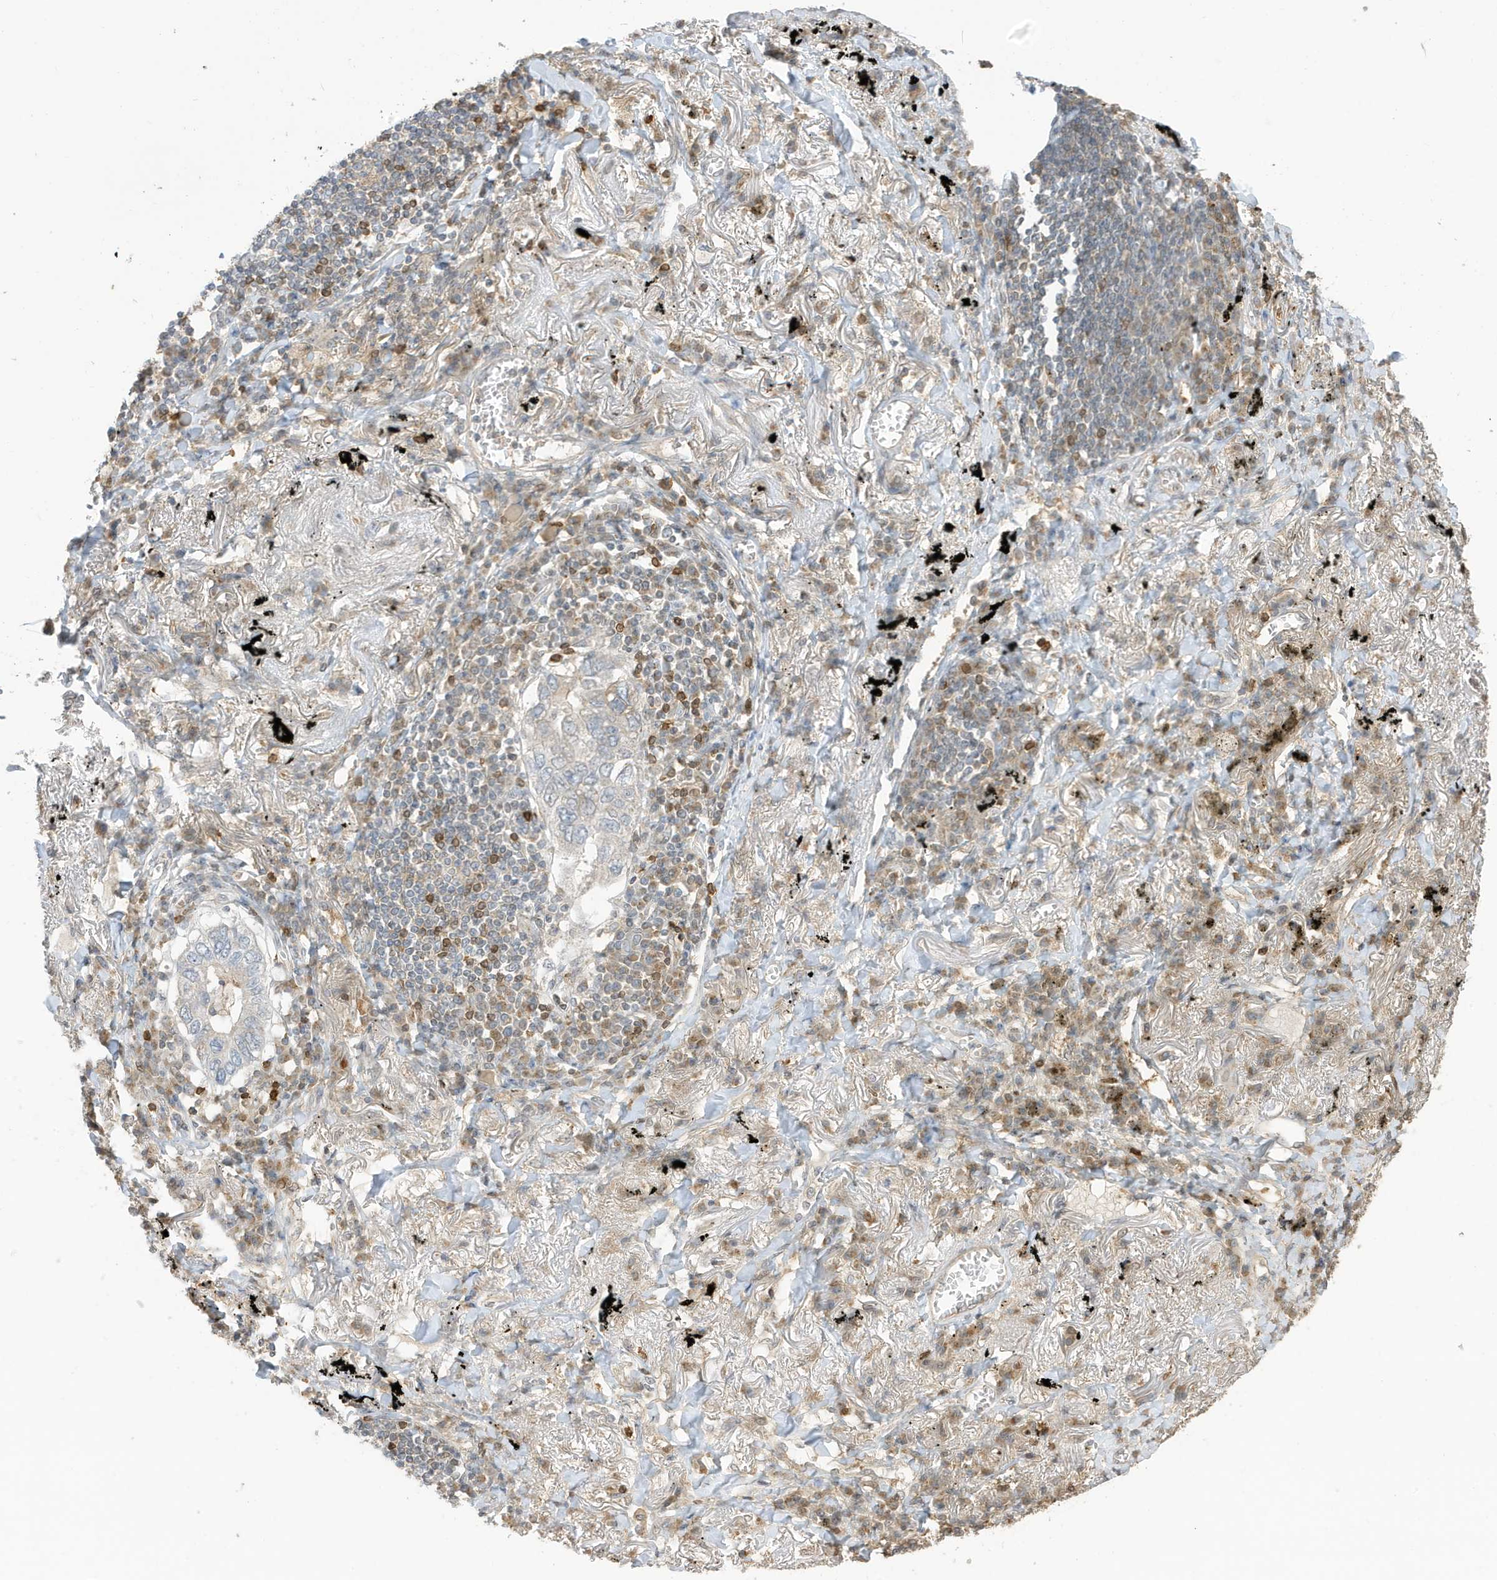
{"staining": {"intensity": "weak", "quantity": "<25%", "location": "cytoplasmic/membranous"}, "tissue": "lung cancer", "cell_type": "Tumor cells", "image_type": "cancer", "snomed": [{"axis": "morphology", "description": "Adenocarcinoma, NOS"}, {"axis": "topography", "description": "Lung"}], "caption": "Immunohistochemical staining of lung cancer reveals no significant positivity in tumor cells. (Brightfield microscopy of DAB IHC at high magnification).", "gene": "TAB3", "patient": {"sex": "male", "age": 65}}